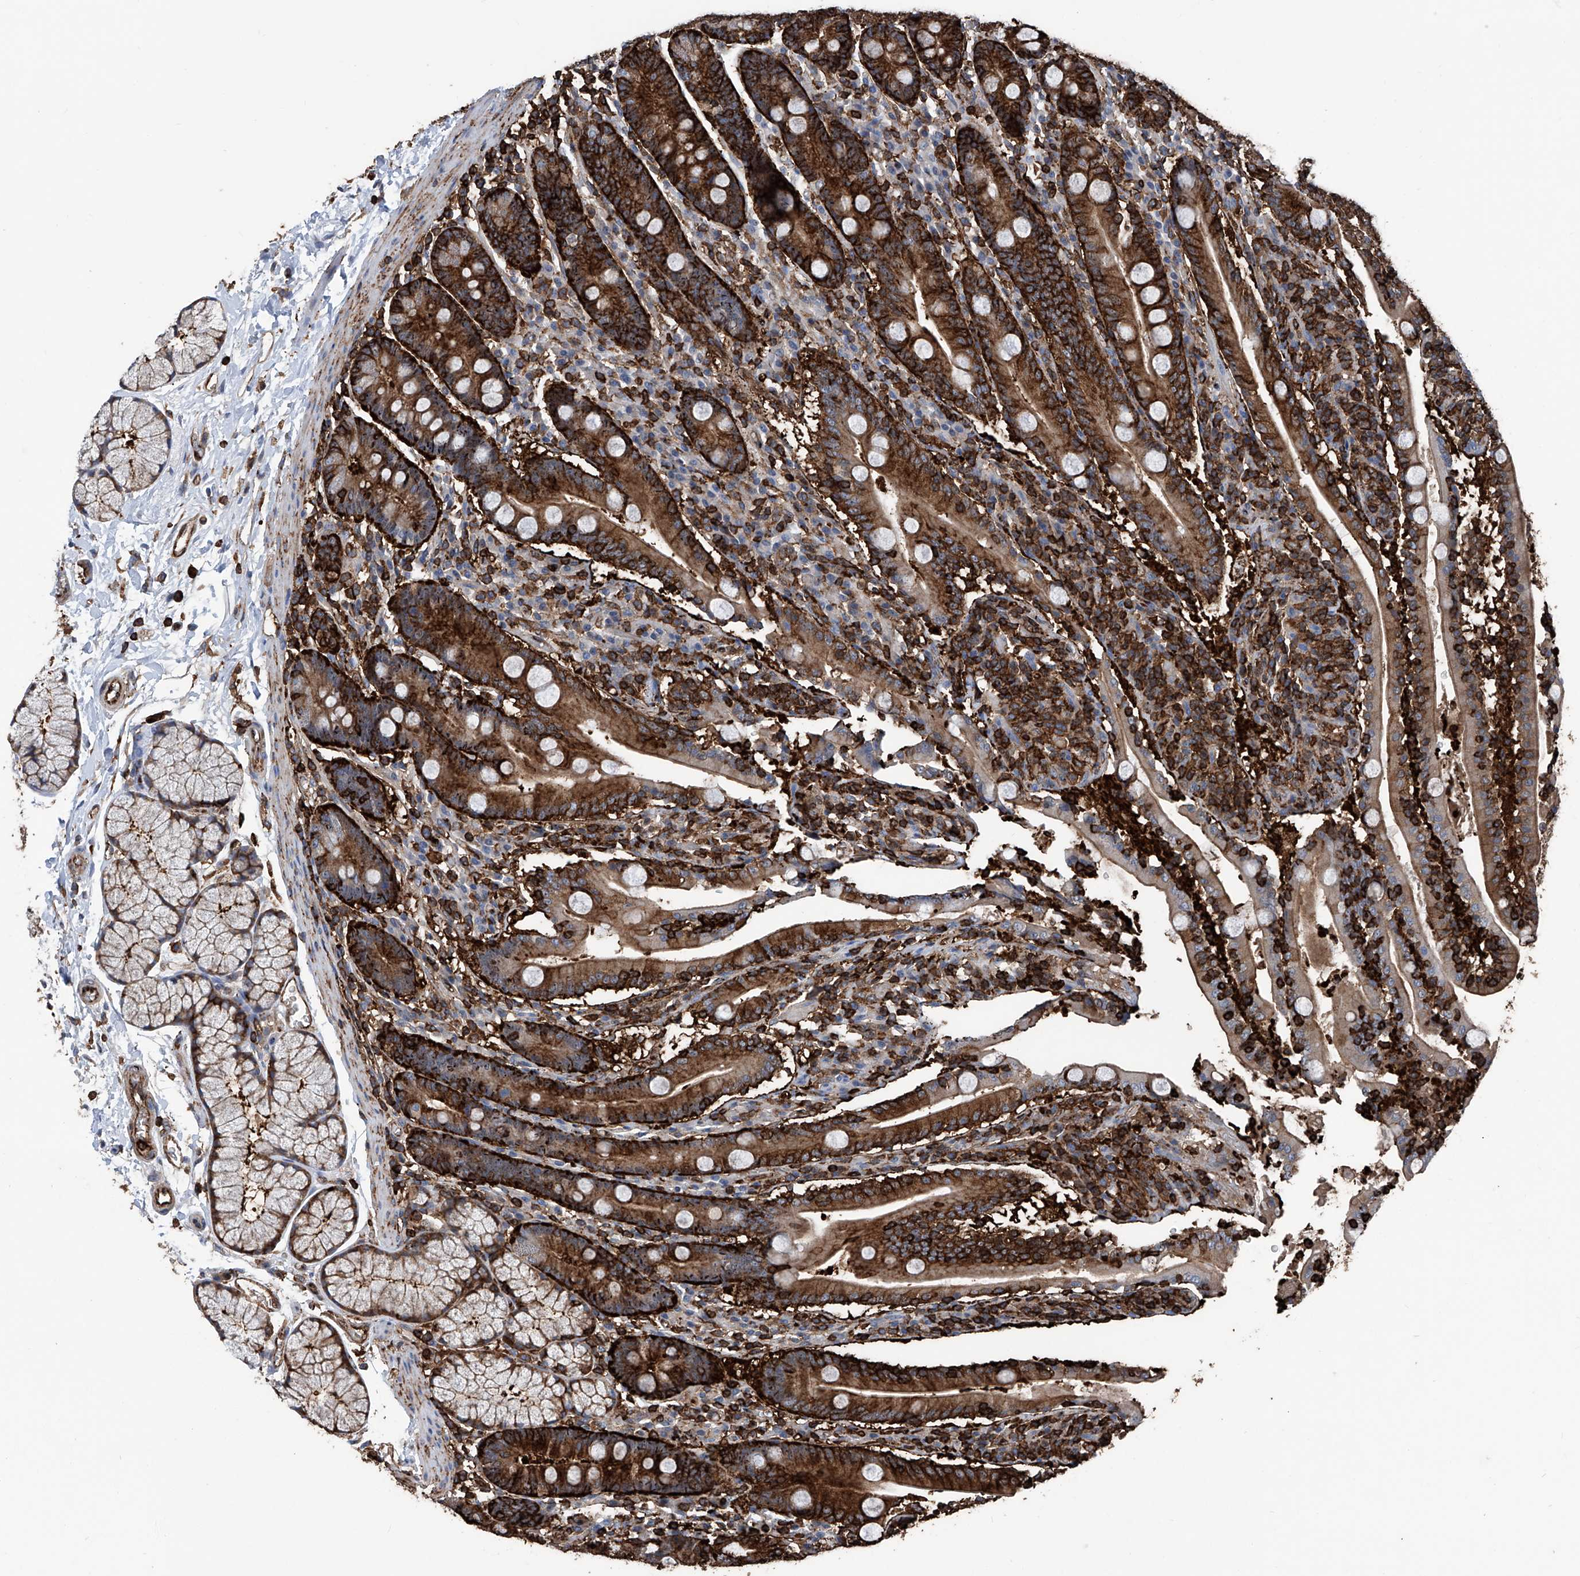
{"staining": {"intensity": "strong", "quantity": ">75%", "location": "cytoplasmic/membranous"}, "tissue": "duodenum", "cell_type": "Glandular cells", "image_type": "normal", "snomed": [{"axis": "morphology", "description": "Normal tissue, NOS"}, {"axis": "topography", "description": "Duodenum"}], "caption": "High-power microscopy captured an immunohistochemistry image of normal duodenum, revealing strong cytoplasmic/membranous positivity in approximately >75% of glandular cells.", "gene": "ZNF484", "patient": {"sex": "male", "age": 35}}